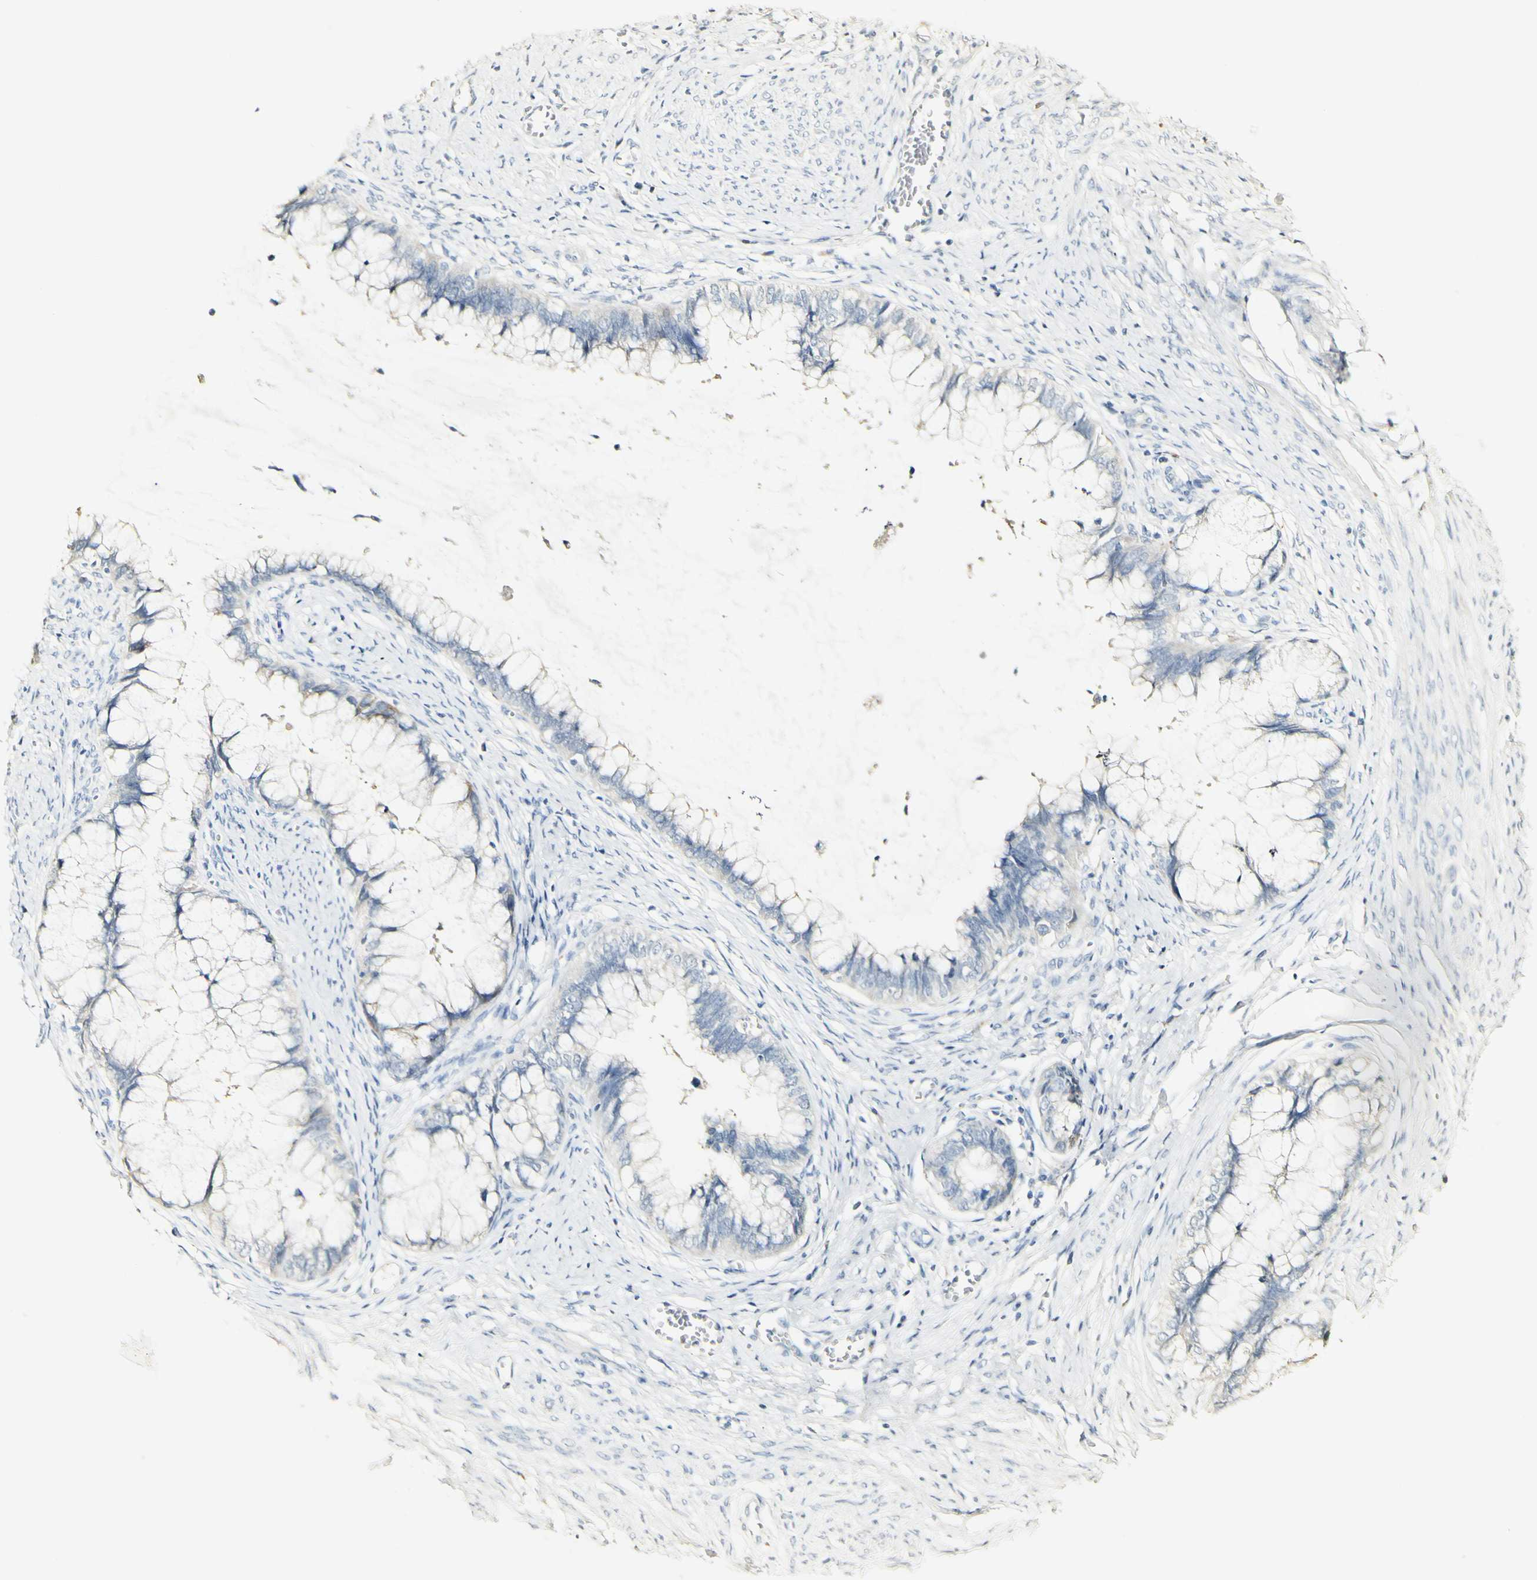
{"staining": {"intensity": "negative", "quantity": "none", "location": "none"}, "tissue": "cervical cancer", "cell_type": "Tumor cells", "image_type": "cancer", "snomed": [{"axis": "morphology", "description": "Adenocarcinoma, NOS"}, {"axis": "topography", "description": "Cervix"}], "caption": "DAB (3,3'-diaminobenzidine) immunohistochemical staining of human cervical cancer demonstrates no significant expression in tumor cells.", "gene": "FMO3", "patient": {"sex": "female", "age": 44}}